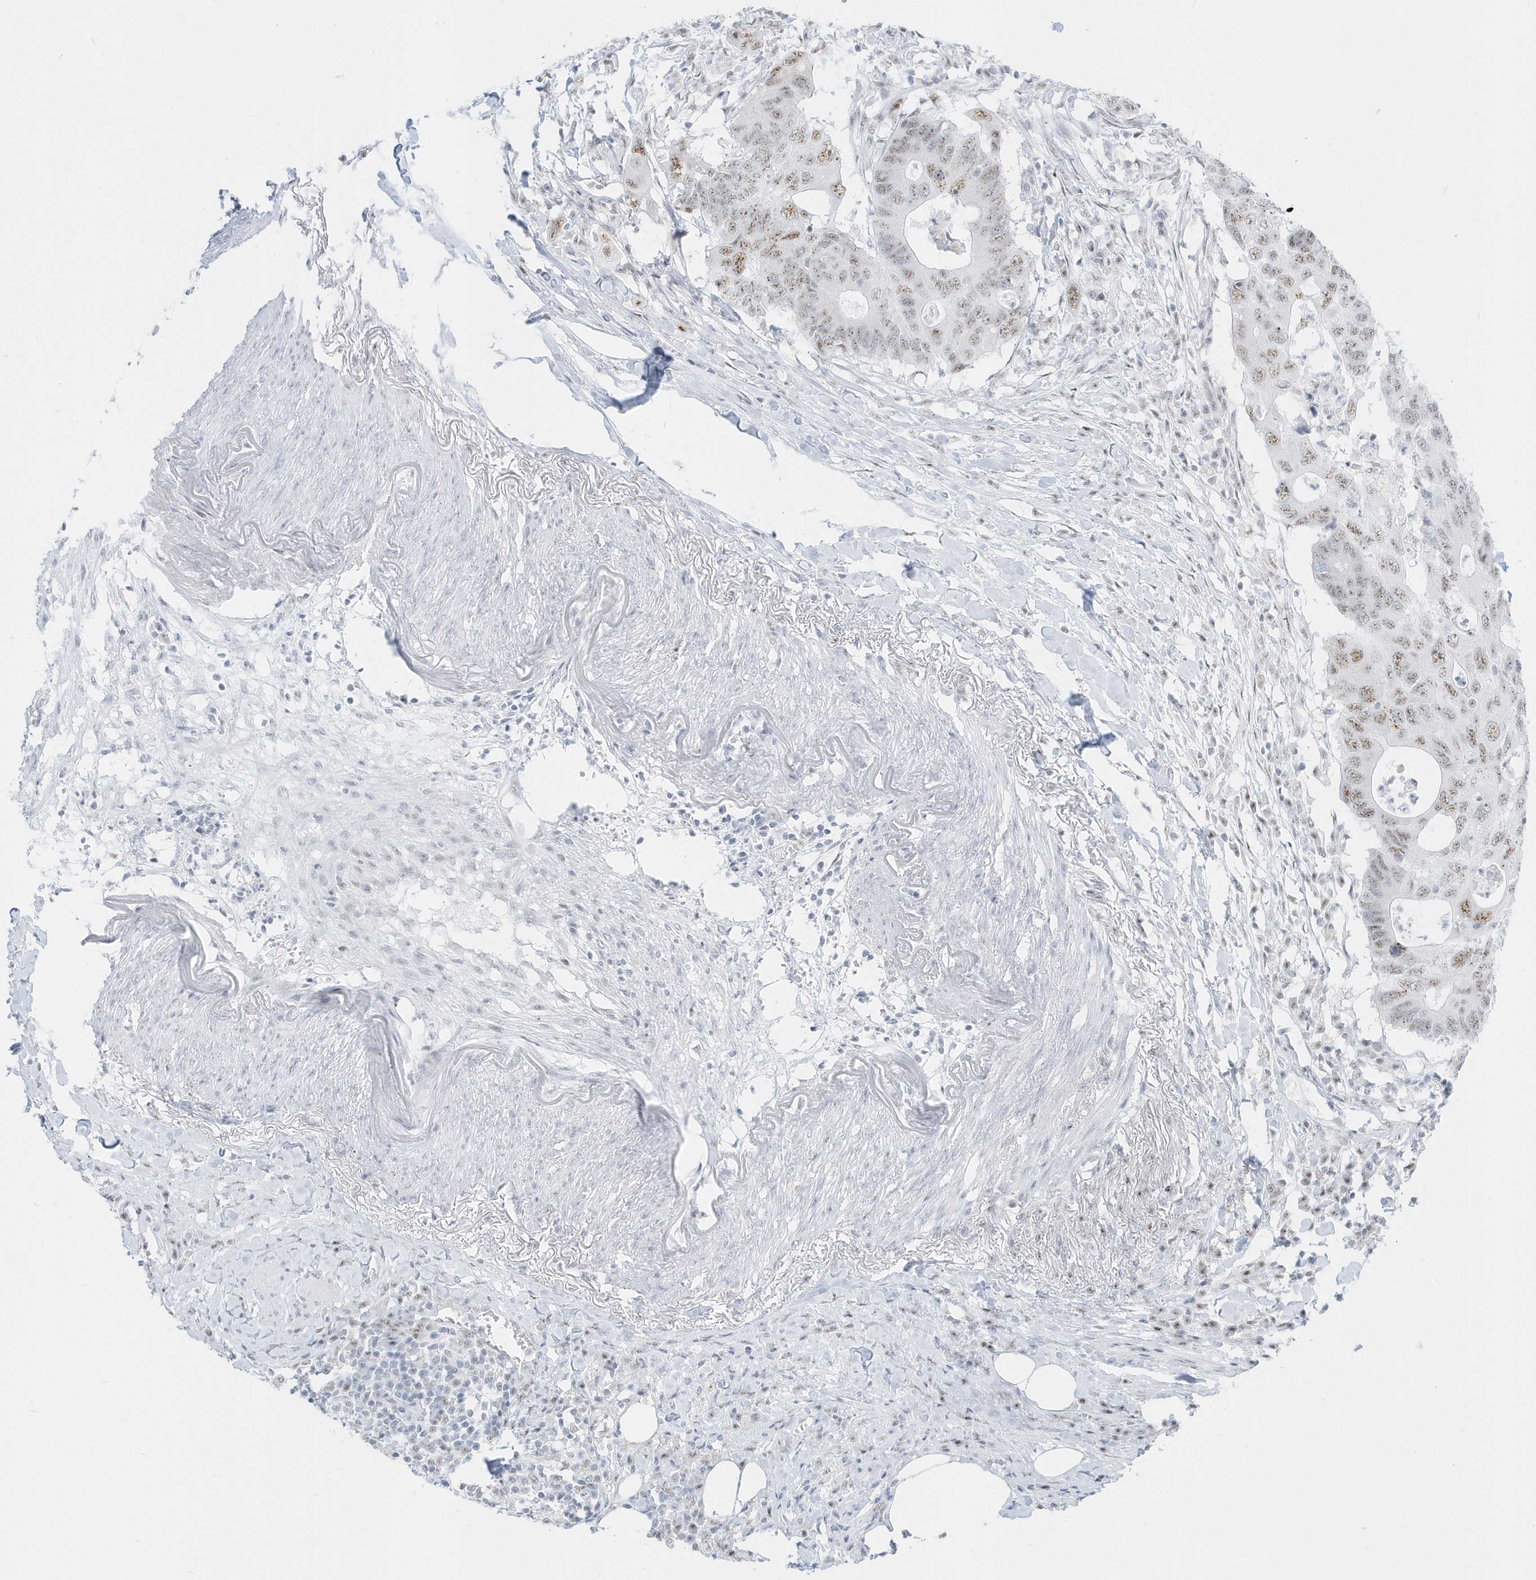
{"staining": {"intensity": "moderate", "quantity": ">75%", "location": "nuclear"}, "tissue": "colorectal cancer", "cell_type": "Tumor cells", "image_type": "cancer", "snomed": [{"axis": "morphology", "description": "Adenocarcinoma, NOS"}, {"axis": "topography", "description": "Colon"}], "caption": "Colorectal adenocarcinoma was stained to show a protein in brown. There is medium levels of moderate nuclear positivity in approximately >75% of tumor cells. The staining was performed using DAB (3,3'-diaminobenzidine), with brown indicating positive protein expression. Nuclei are stained blue with hematoxylin.", "gene": "PLEKHN1", "patient": {"sex": "male", "age": 71}}